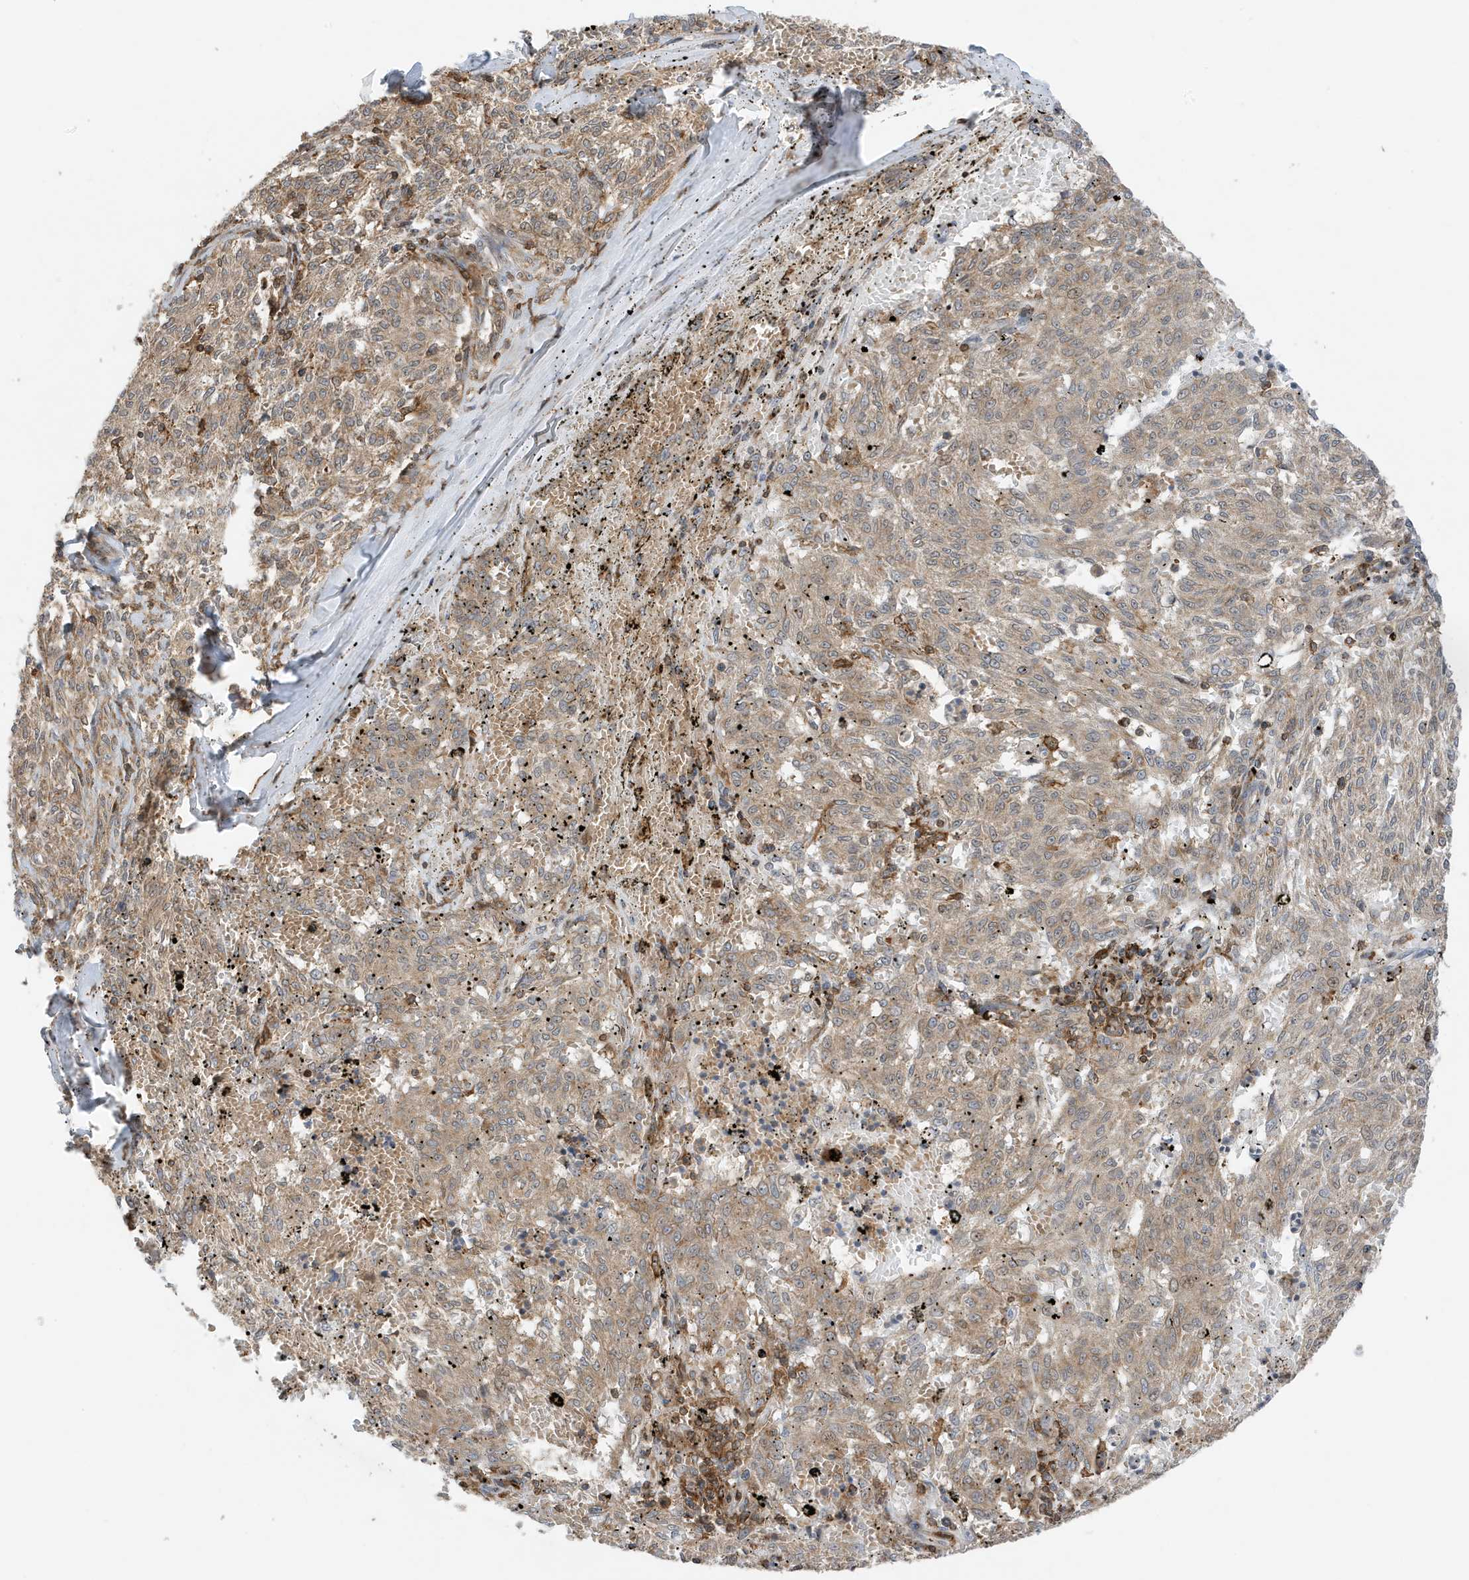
{"staining": {"intensity": "weak", "quantity": ">75%", "location": "cytoplasmic/membranous"}, "tissue": "melanoma", "cell_type": "Tumor cells", "image_type": "cancer", "snomed": [{"axis": "morphology", "description": "Malignant melanoma, NOS"}, {"axis": "topography", "description": "Skin"}], "caption": "Immunohistochemical staining of melanoma demonstrates low levels of weak cytoplasmic/membranous expression in approximately >75% of tumor cells. Using DAB (3,3'-diaminobenzidine) (brown) and hematoxylin (blue) stains, captured at high magnification using brightfield microscopy.", "gene": "TATDN3", "patient": {"sex": "female", "age": 72}}